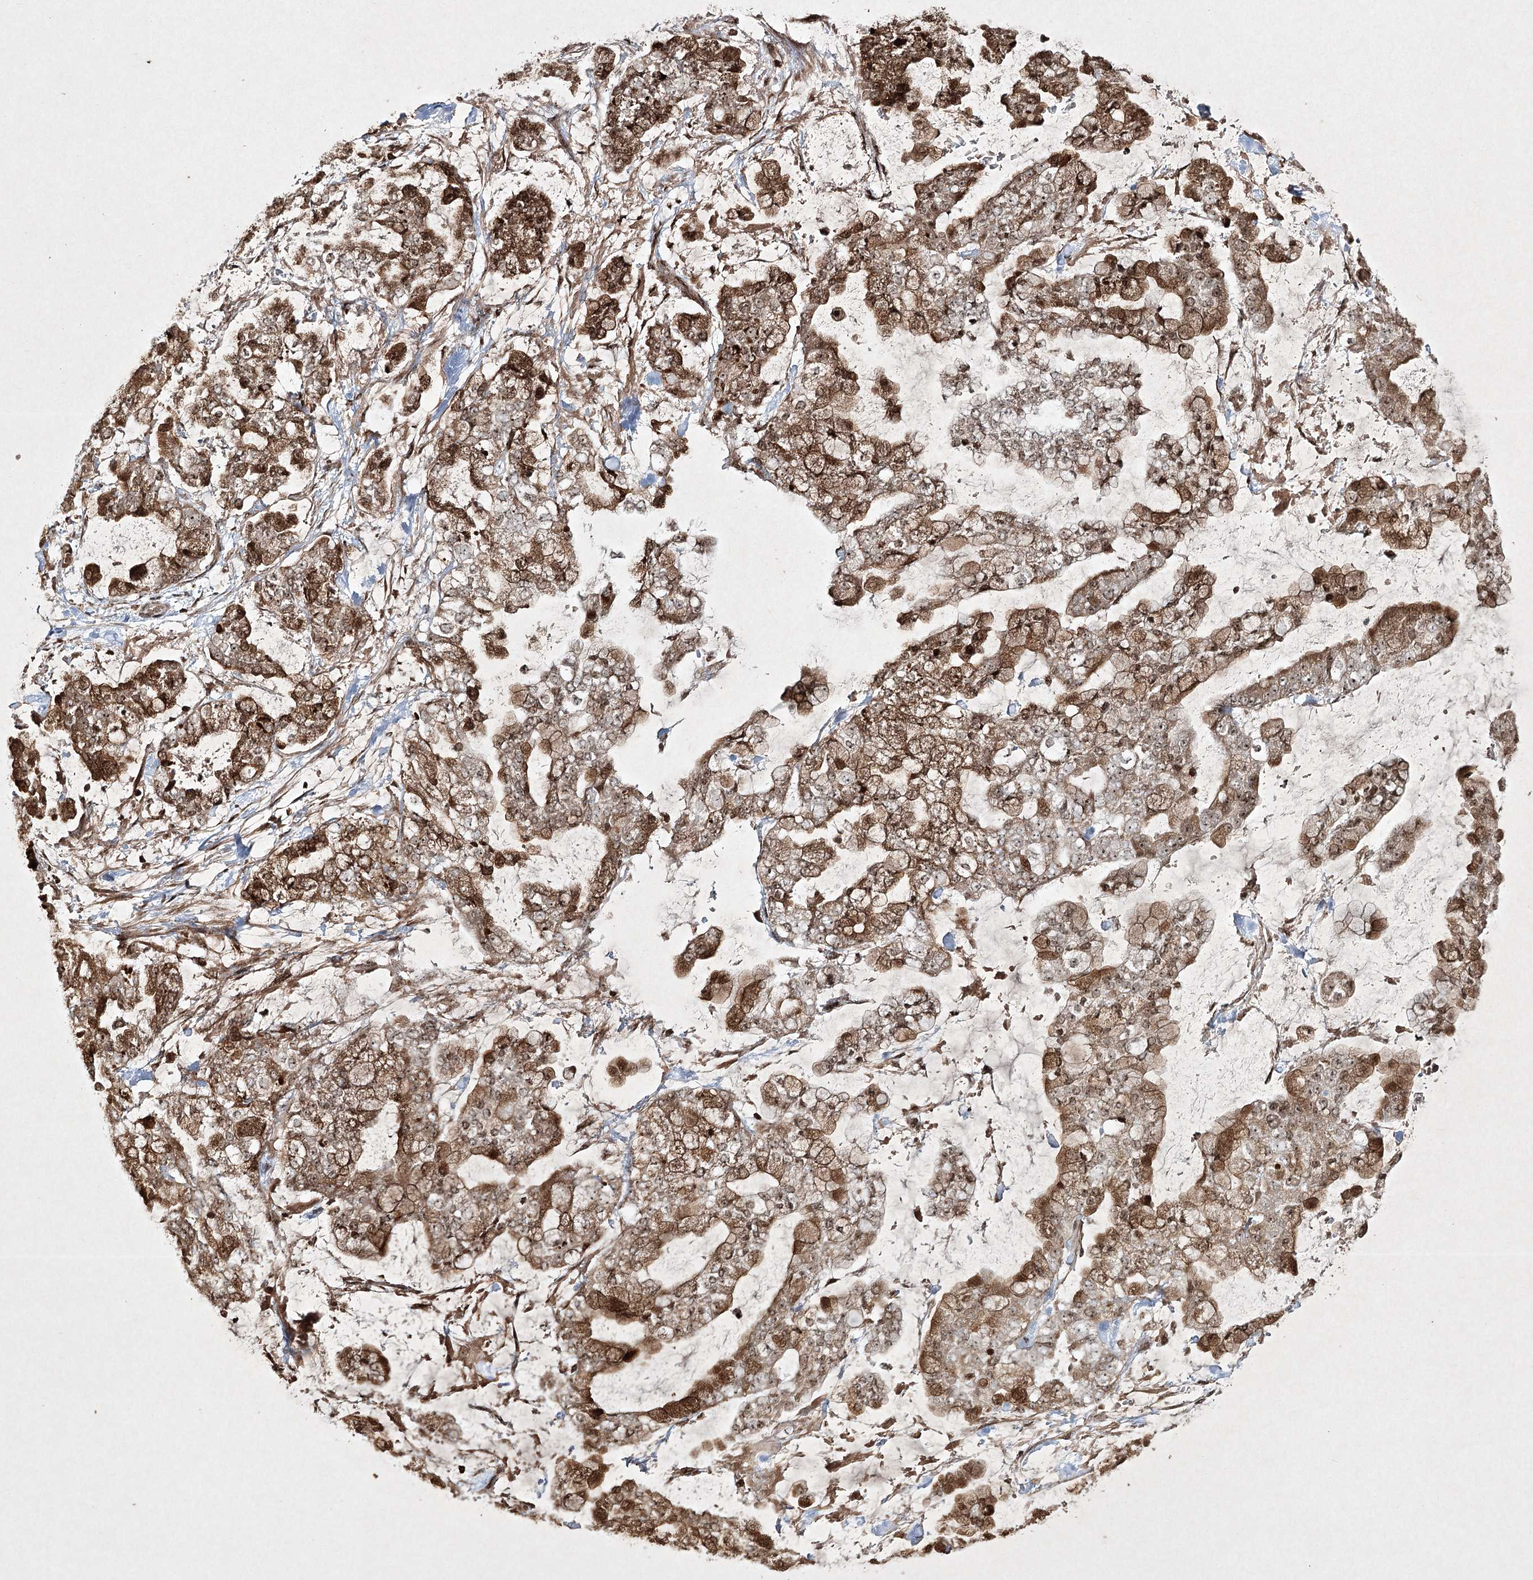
{"staining": {"intensity": "strong", "quantity": ">75%", "location": "cytoplasmic/membranous,nuclear"}, "tissue": "stomach cancer", "cell_type": "Tumor cells", "image_type": "cancer", "snomed": [{"axis": "morphology", "description": "Normal tissue, NOS"}, {"axis": "morphology", "description": "Adenocarcinoma, NOS"}, {"axis": "topography", "description": "Stomach, upper"}, {"axis": "topography", "description": "Stomach"}], "caption": "Tumor cells show high levels of strong cytoplasmic/membranous and nuclear expression in about >75% of cells in human stomach cancer (adenocarcinoma).", "gene": "CARM1", "patient": {"sex": "male", "age": 76}}